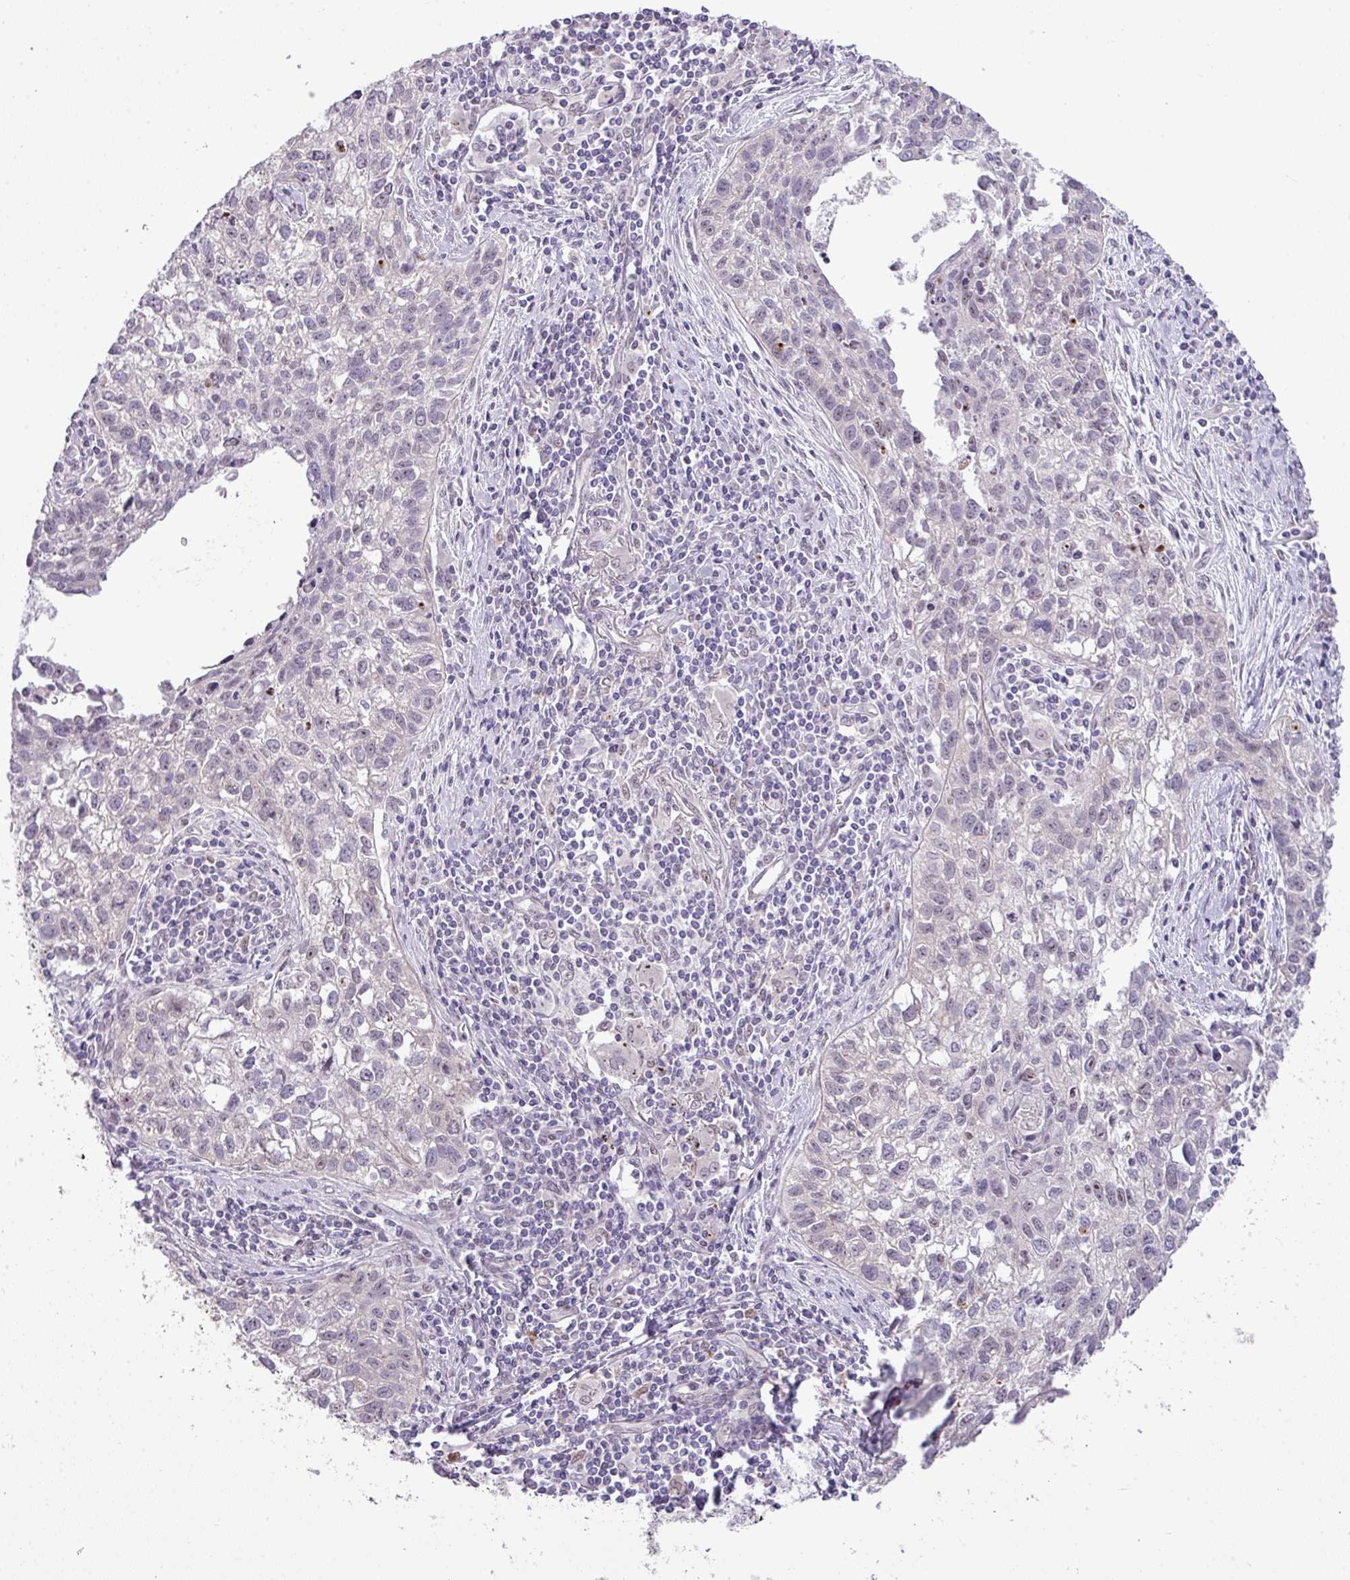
{"staining": {"intensity": "weak", "quantity": "<25%", "location": "nuclear"}, "tissue": "lung cancer", "cell_type": "Tumor cells", "image_type": "cancer", "snomed": [{"axis": "morphology", "description": "Squamous cell carcinoma, NOS"}, {"axis": "topography", "description": "Lung"}], "caption": "An immunohistochemistry image of squamous cell carcinoma (lung) is shown. There is no staining in tumor cells of squamous cell carcinoma (lung).", "gene": "MAK16", "patient": {"sex": "male", "age": 74}}